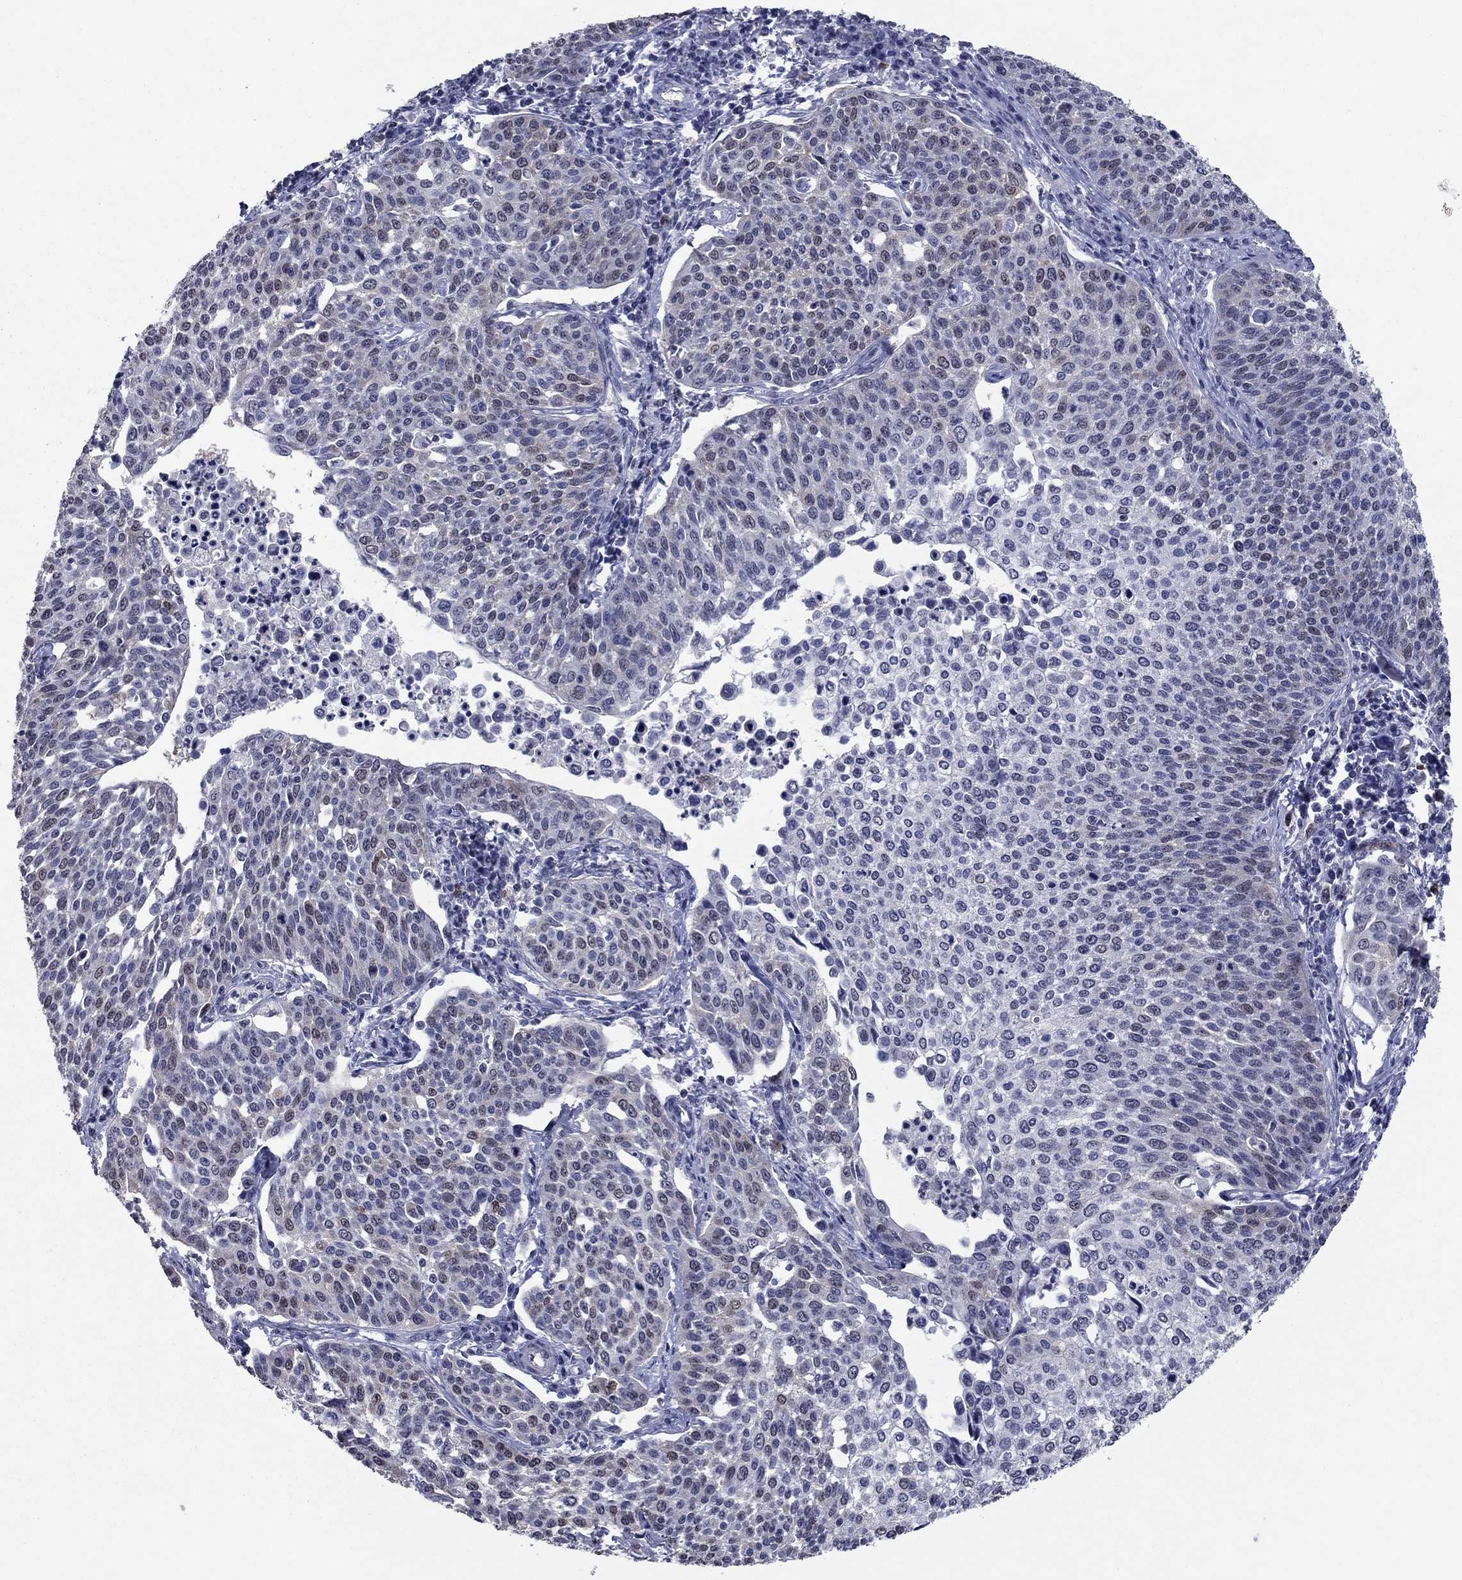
{"staining": {"intensity": "moderate", "quantity": "<25%", "location": "nuclear"}, "tissue": "cervical cancer", "cell_type": "Tumor cells", "image_type": "cancer", "snomed": [{"axis": "morphology", "description": "Squamous cell carcinoma, NOS"}, {"axis": "topography", "description": "Cervix"}], "caption": "Immunohistochemistry (IHC) (DAB (3,3'-diaminobenzidine)) staining of cervical cancer (squamous cell carcinoma) reveals moderate nuclear protein expression in approximately <25% of tumor cells. (IHC, brightfield microscopy, high magnification).", "gene": "TYMS", "patient": {"sex": "female", "age": 34}}